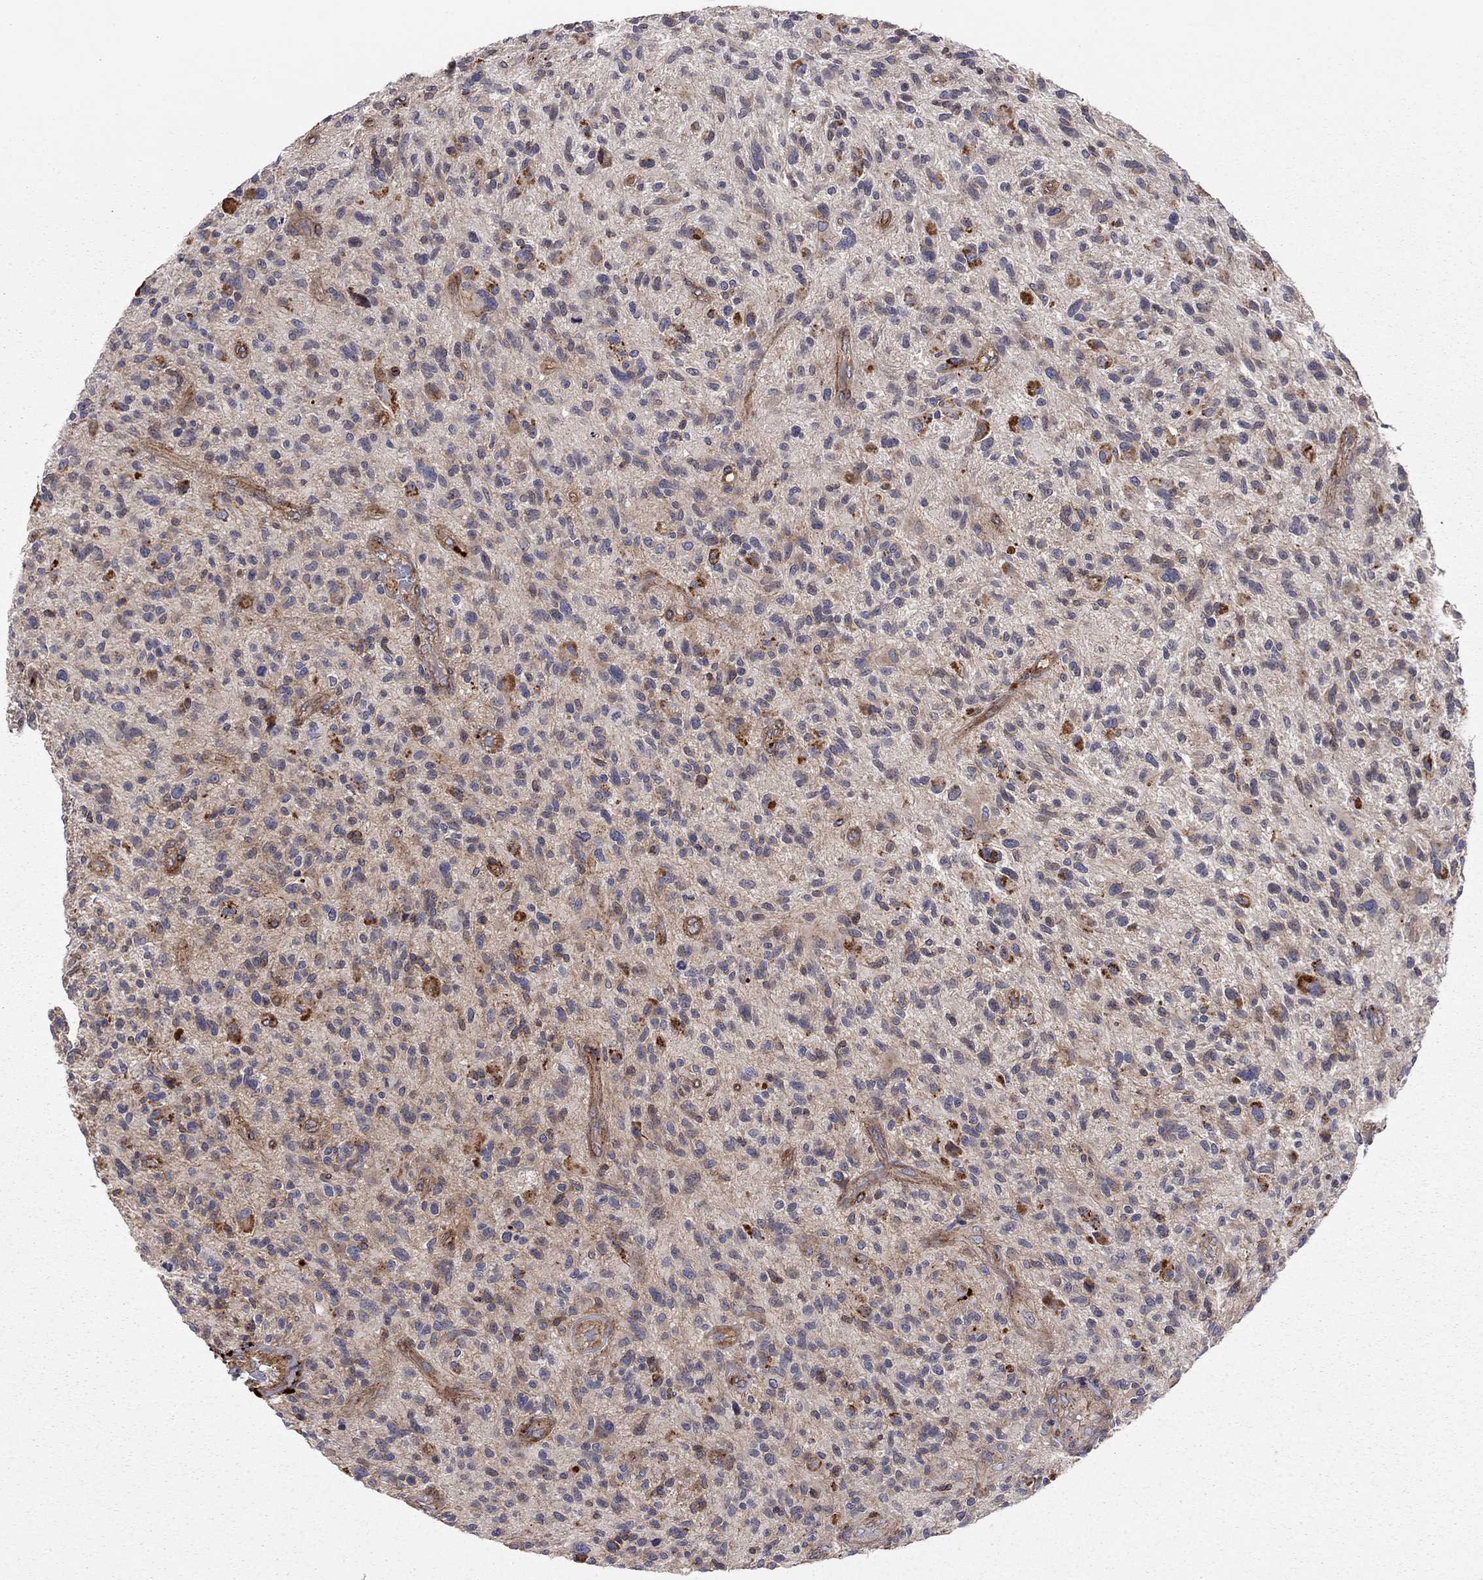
{"staining": {"intensity": "negative", "quantity": "none", "location": "none"}, "tissue": "glioma", "cell_type": "Tumor cells", "image_type": "cancer", "snomed": [{"axis": "morphology", "description": "Glioma, malignant, High grade"}, {"axis": "topography", "description": "Brain"}], "caption": "Immunohistochemistry photomicrograph of neoplastic tissue: human glioma stained with DAB demonstrates no significant protein positivity in tumor cells.", "gene": "RASEF", "patient": {"sex": "male", "age": 47}}